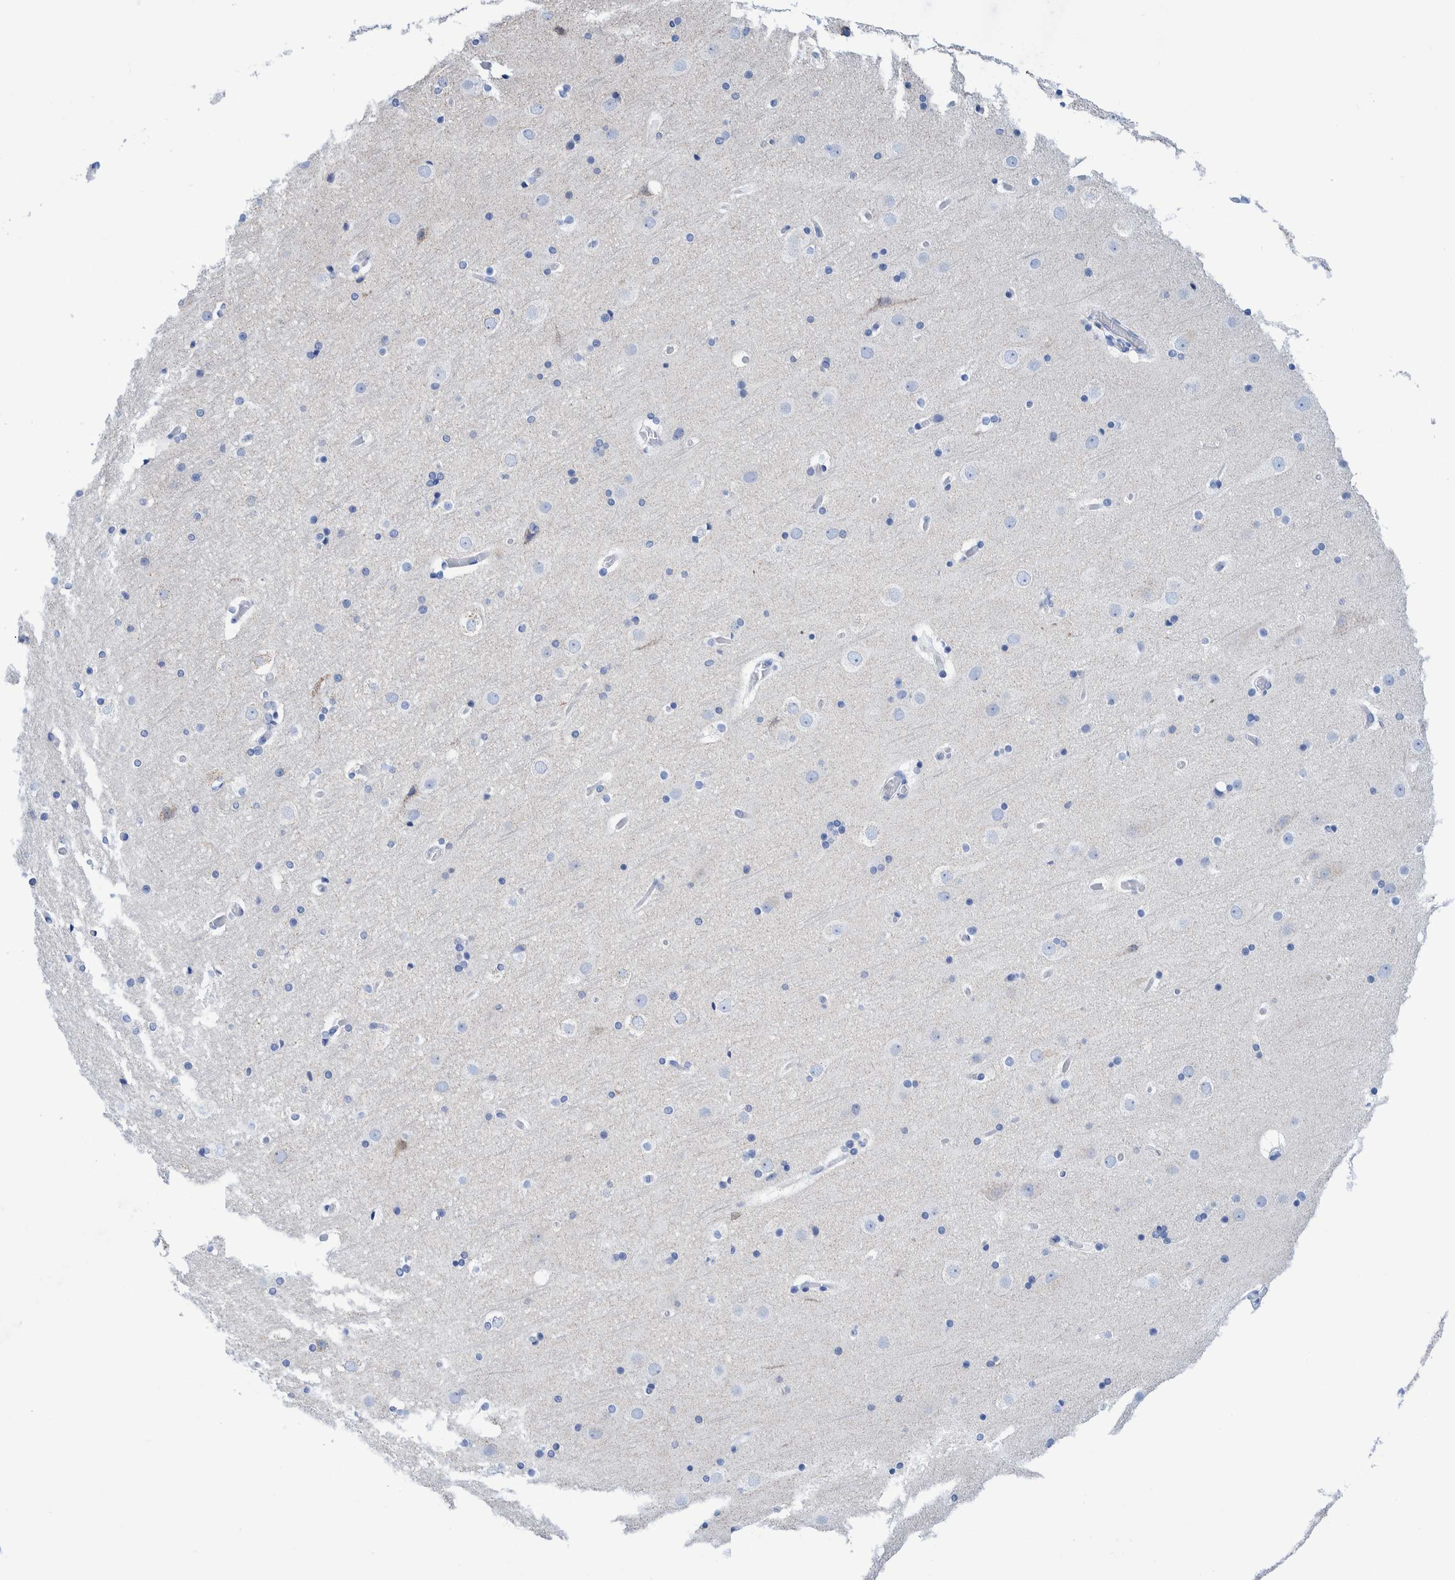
{"staining": {"intensity": "negative", "quantity": "none", "location": "none"}, "tissue": "cerebral cortex", "cell_type": "Endothelial cells", "image_type": "normal", "snomed": [{"axis": "morphology", "description": "Normal tissue, NOS"}, {"axis": "topography", "description": "Cerebral cortex"}], "caption": "Protein analysis of unremarkable cerebral cortex exhibits no significant positivity in endothelial cells. (IHC, brightfield microscopy, high magnification).", "gene": "KRT14", "patient": {"sex": "male", "age": 57}}